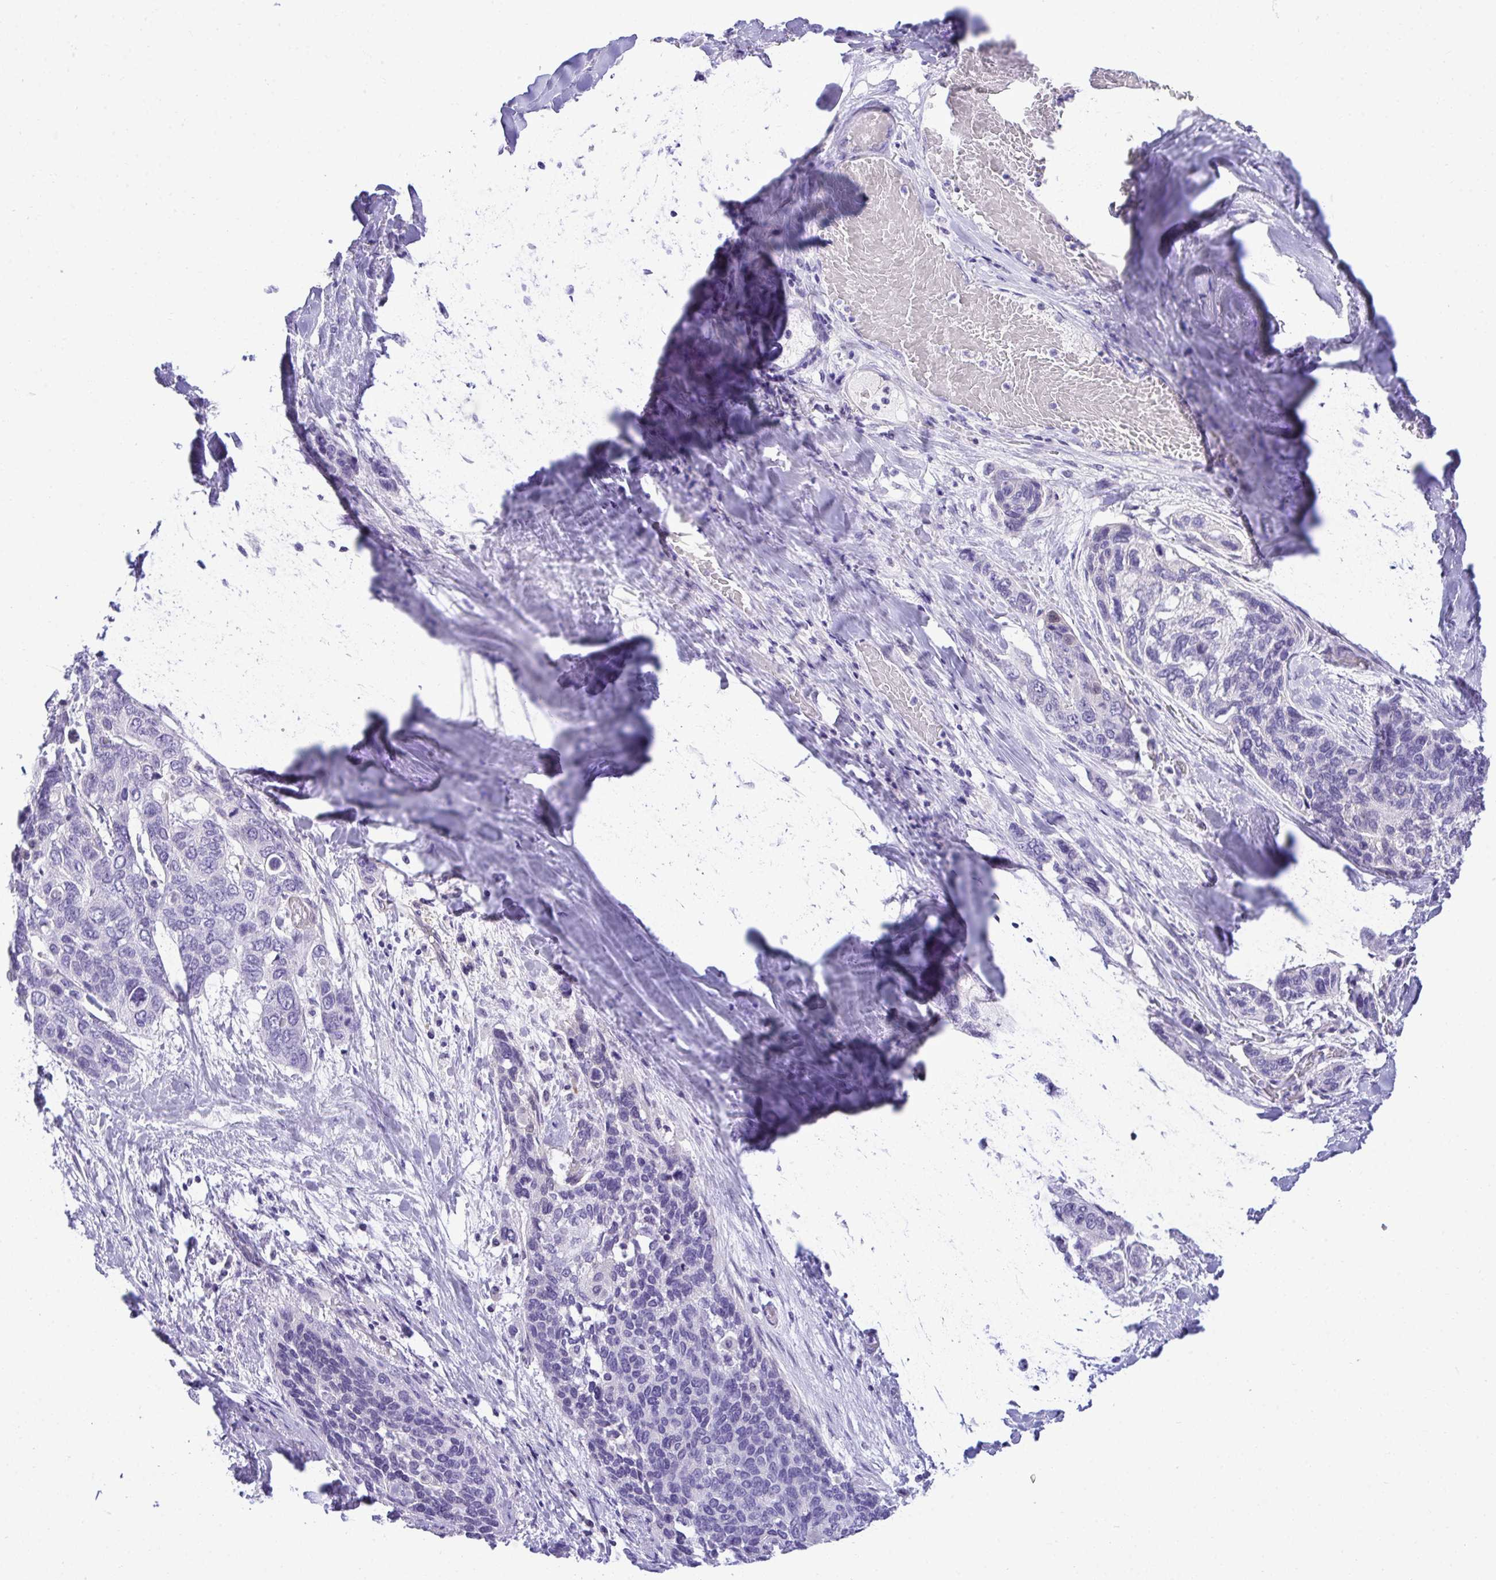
{"staining": {"intensity": "negative", "quantity": "none", "location": "none"}, "tissue": "lung cancer", "cell_type": "Tumor cells", "image_type": "cancer", "snomed": [{"axis": "morphology", "description": "Squamous cell carcinoma, NOS"}, {"axis": "morphology", "description": "Squamous cell carcinoma, metastatic, NOS"}, {"axis": "topography", "description": "Lymph node"}, {"axis": "topography", "description": "Lung"}], "caption": "Tumor cells are negative for brown protein staining in lung cancer (squamous cell carcinoma). The staining was performed using DAB (3,3'-diaminobenzidine) to visualize the protein expression in brown, while the nuclei were stained in blue with hematoxylin (Magnification: 20x).", "gene": "PGM2L1", "patient": {"sex": "male", "age": 41}}